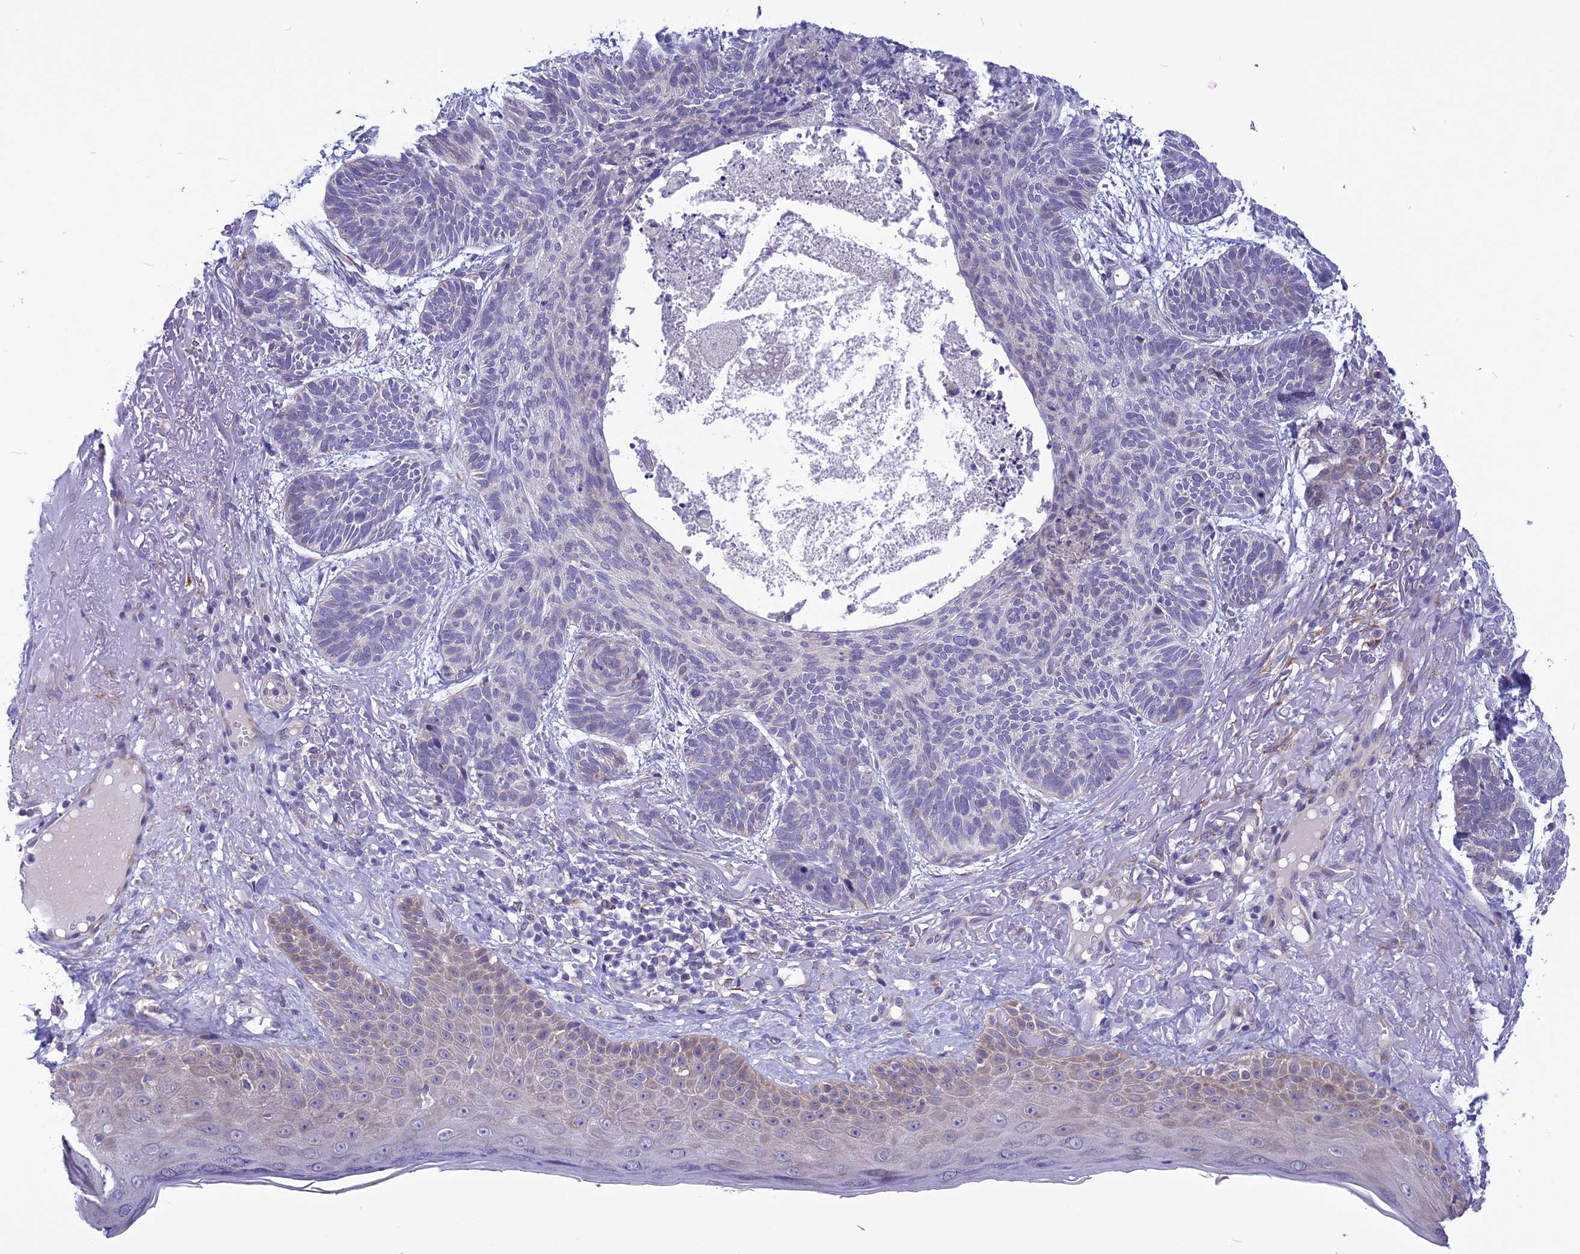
{"staining": {"intensity": "negative", "quantity": "none", "location": "none"}, "tissue": "skin cancer", "cell_type": "Tumor cells", "image_type": "cancer", "snomed": [{"axis": "morphology", "description": "Normal tissue, NOS"}, {"axis": "morphology", "description": "Basal cell carcinoma"}, {"axis": "topography", "description": "Skin"}], "caption": "This is a micrograph of immunohistochemistry staining of basal cell carcinoma (skin), which shows no expression in tumor cells. (DAB (3,3'-diaminobenzidine) immunohistochemistry (IHC), high magnification).", "gene": "PSMF1", "patient": {"sex": "male", "age": 66}}